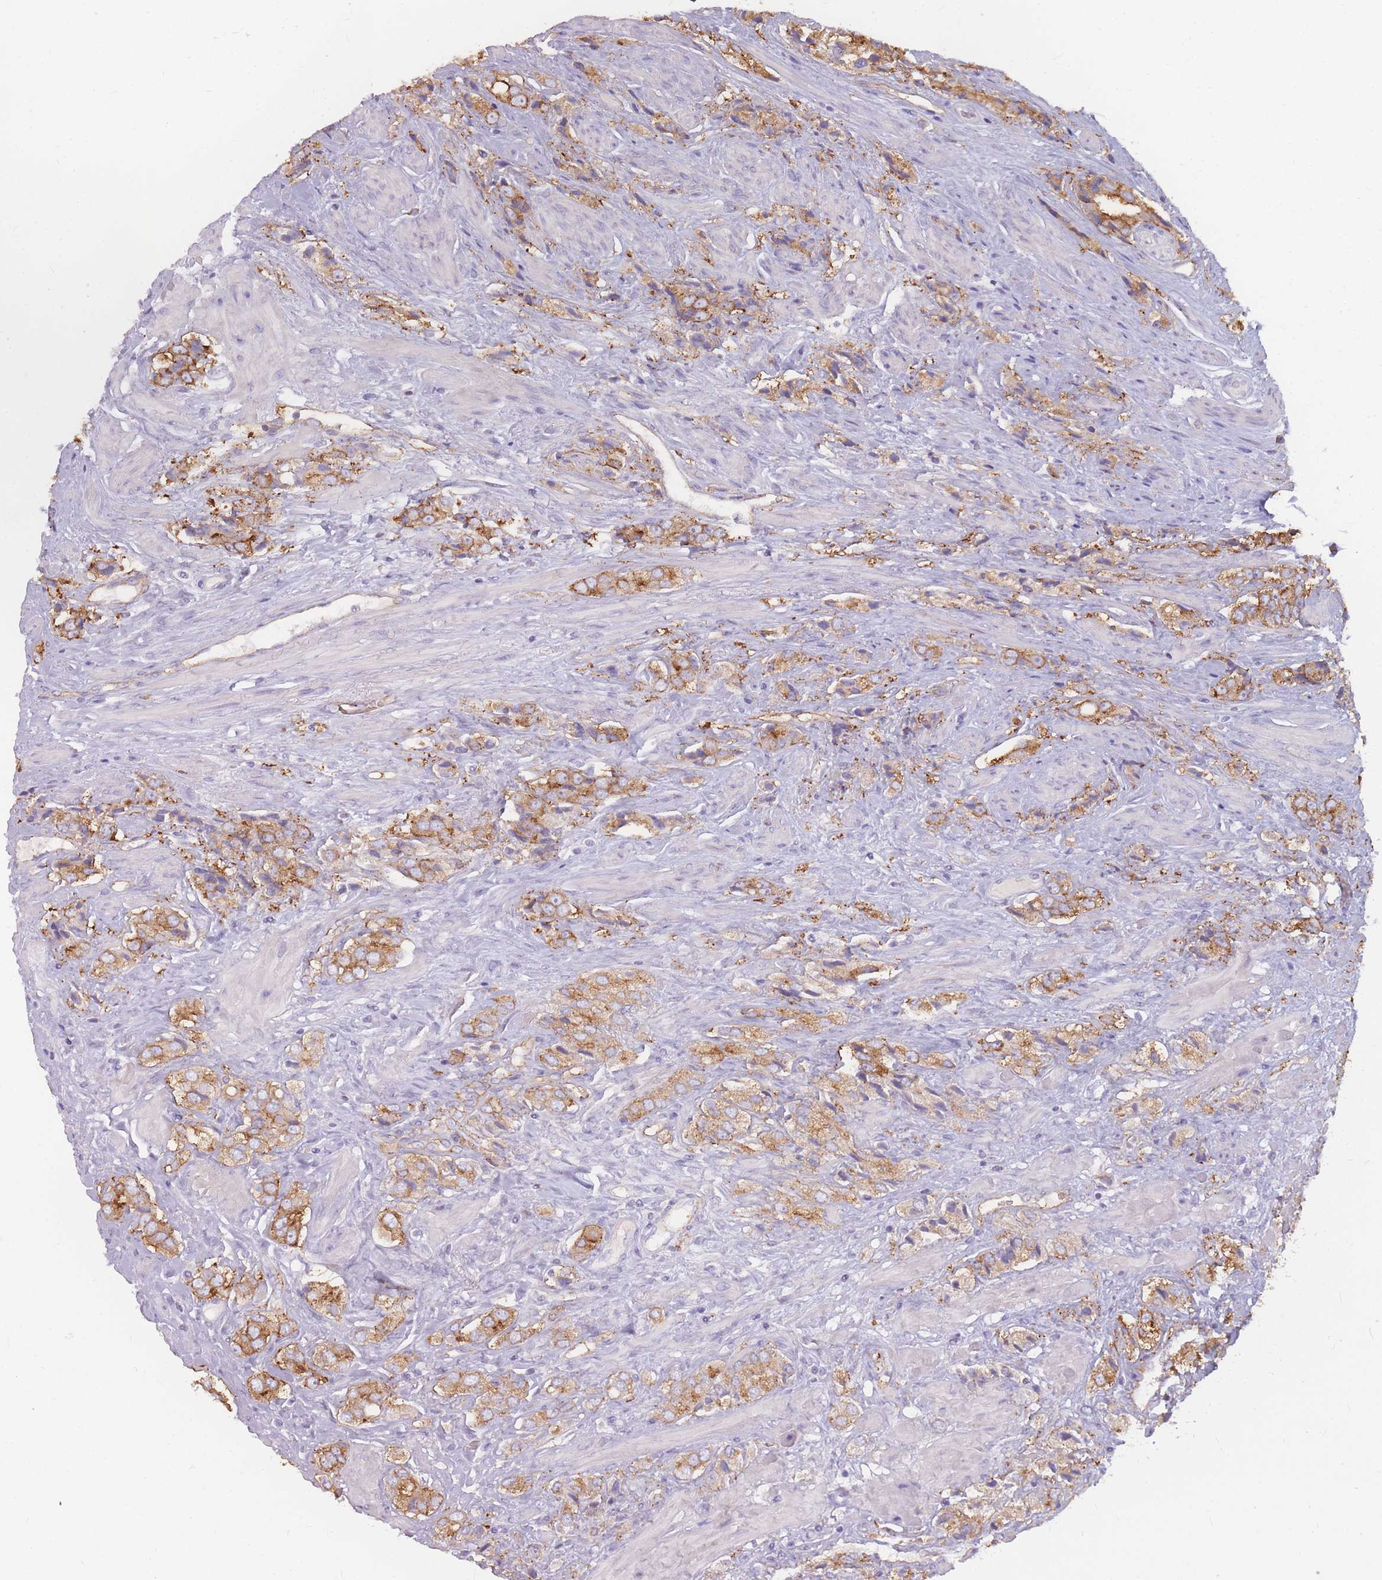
{"staining": {"intensity": "moderate", "quantity": ">75%", "location": "cytoplasmic/membranous"}, "tissue": "prostate cancer", "cell_type": "Tumor cells", "image_type": "cancer", "snomed": [{"axis": "morphology", "description": "Adenocarcinoma, High grade"}, {"axis": "topography", "description": "Prostate and seminal vesicle, NOS"}], "caption": "The immunohistochemical stain labels moderate cytoplasmic/membranous expression in tumor cells of high-grade adenocarcinoma (prostate) tissue.", "gene": "GNA11", "patient": {"sex": "male", "age": 64}}